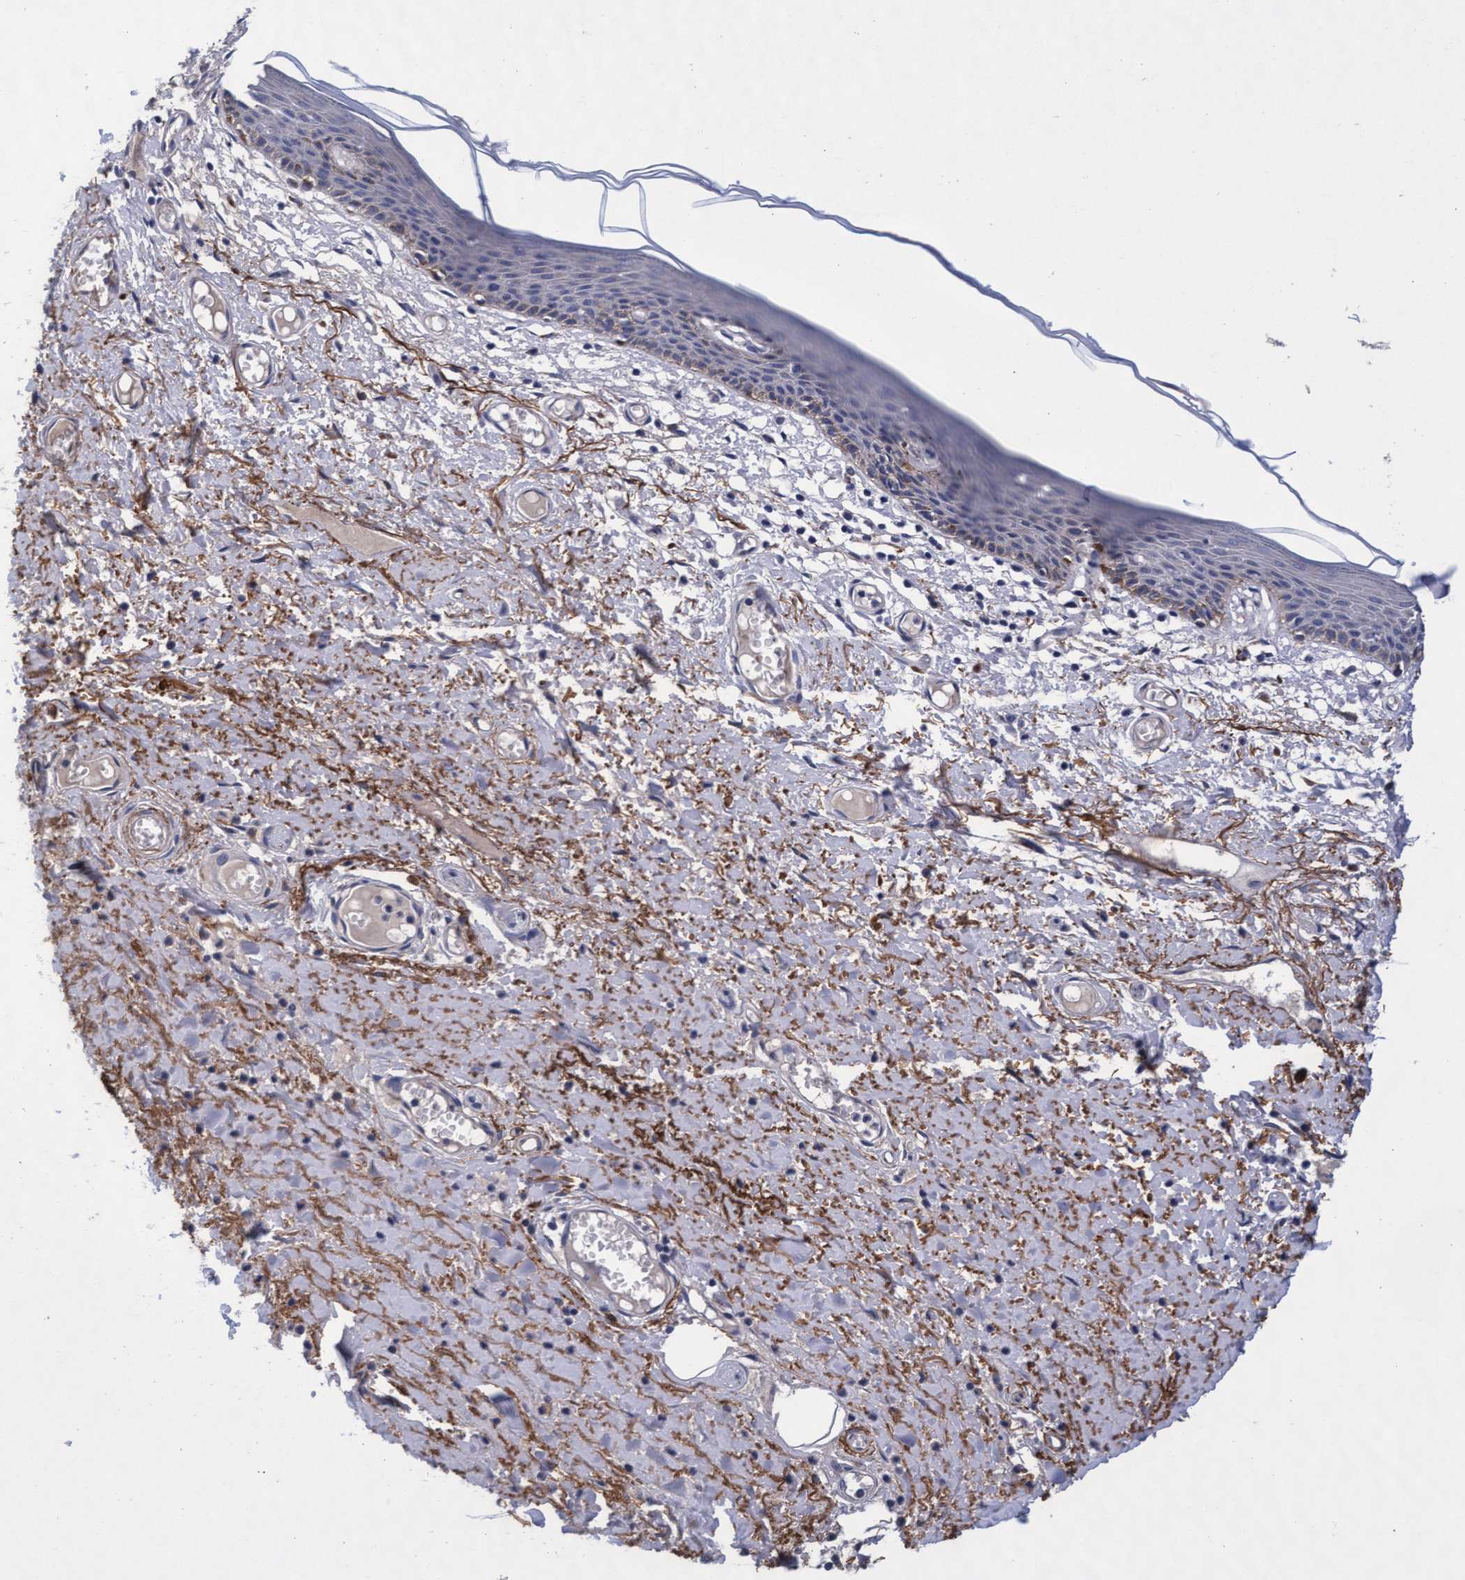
{"staining": {"intensity": "moderate", "quantity": "<25%", "location": "cytoplasmic/membranous"}, "tissue": "skin", "cell_type": "Epidermal cells", "image_type": "normal", "snomed": [{"axis": "morphology", "description": "Normal tissue, NOS"}, {"axis": "topography", "description": "Vulva"}], "caption": "Immunohistochemistry (IHC) micrograph of normal skin: skin stained using immunohistochemistry exhibits low levels of moderate protein expression localized specifically in the cytoplasmic/membranous of epidermal cells, appearing as a cytoplasmic/membranous brown color.", "gene": "CPQ", "patient": {"sex": "female", "age": 54}}